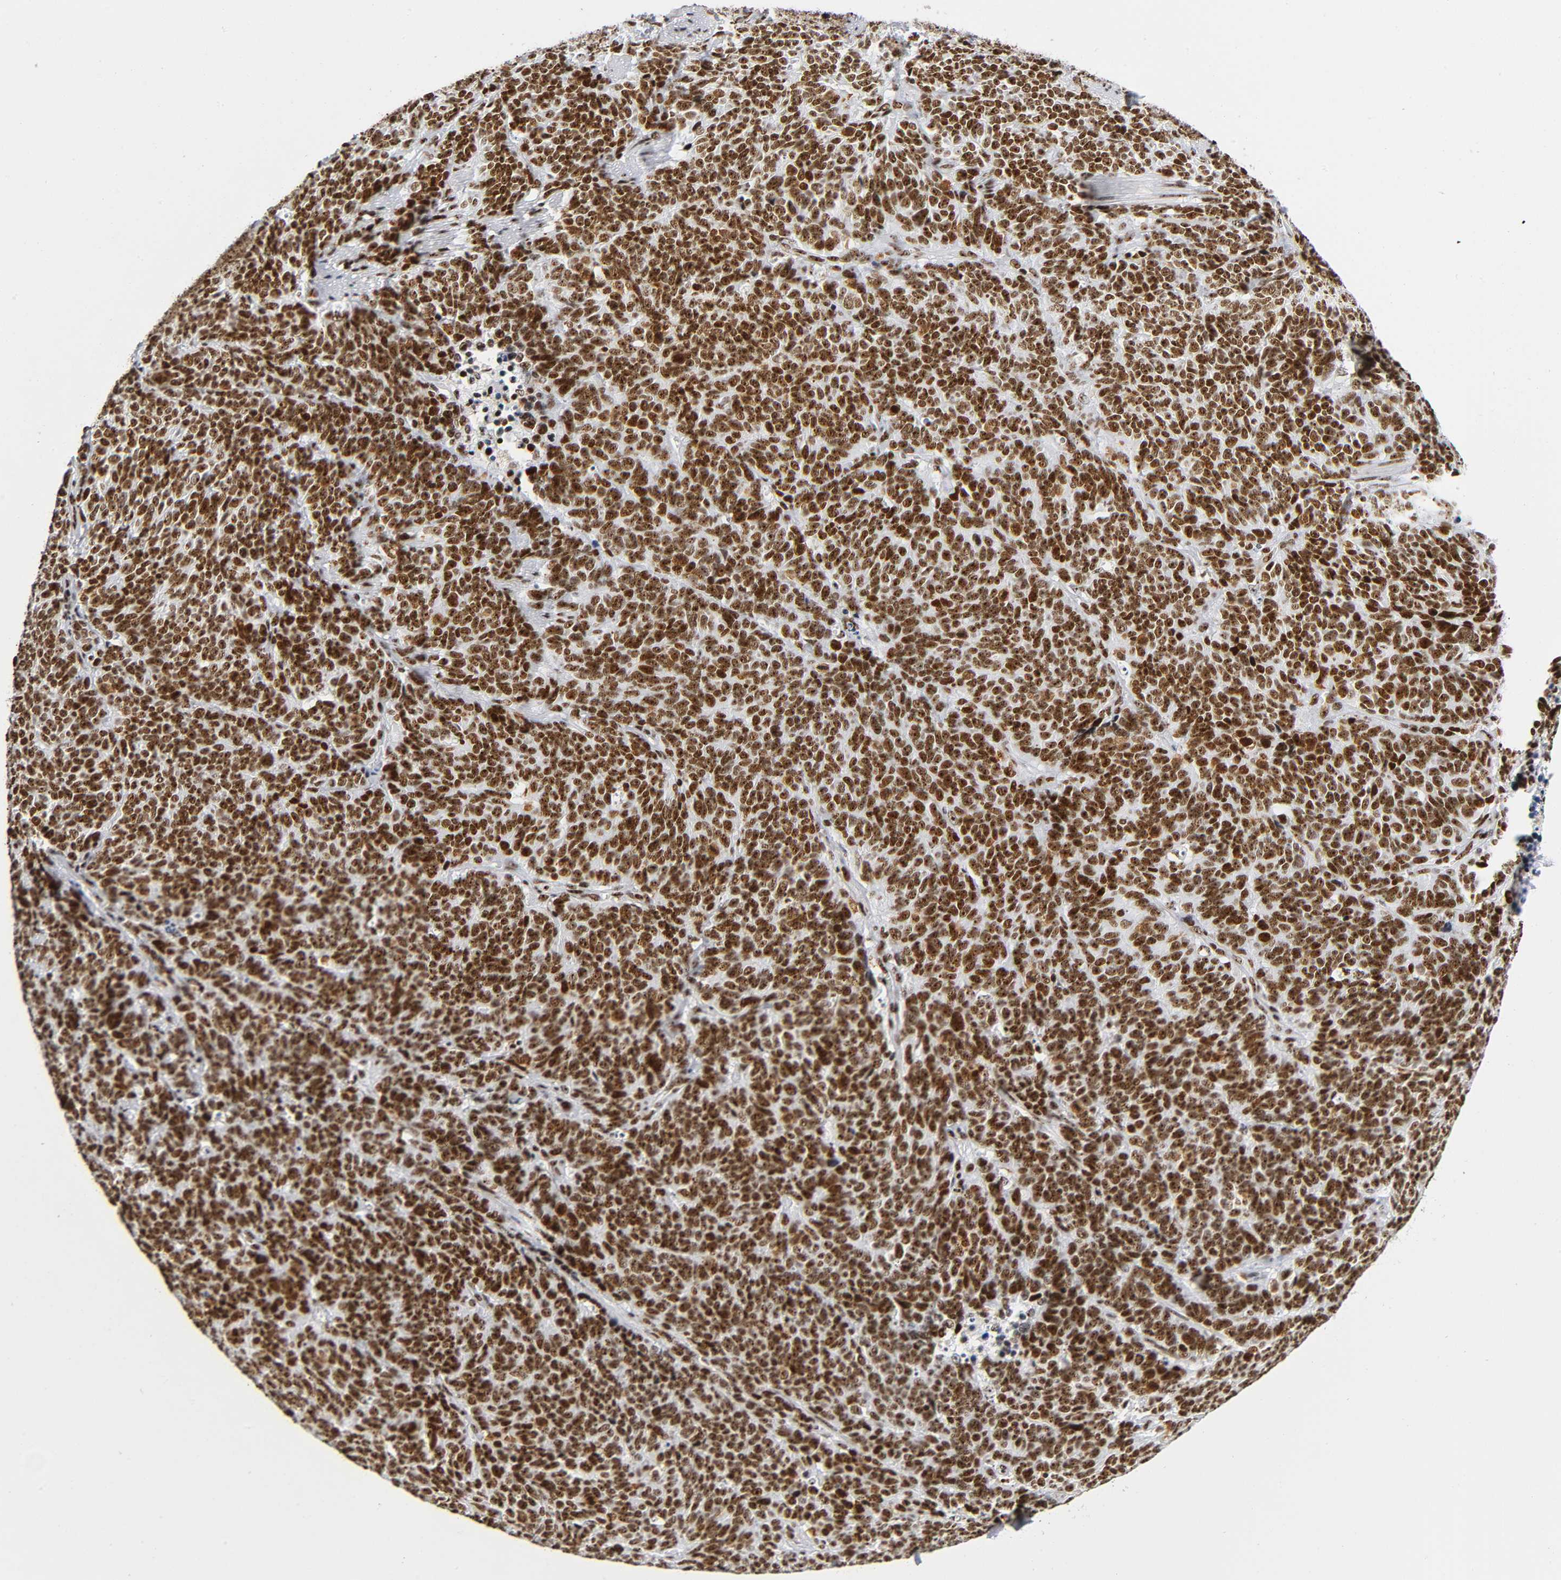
{"staining": {"intensity": "strong", "quantity": ">75%", "location": "nuclear"}, "tissue": "lung cancer", "cell_type": "Tumor cells", "image_type": "cancer", "snomed": [{"axis": "morphology", "description": "Neoplasm, malignant, NOS"}, {"axis": "topography", "description": "Lung"}], "caption": "Strong nuclear expression is appreciated in approximately >75% of tumor cells in neoplasm (malignant) (lung).", "gene": "UBTF", "patient": {"sex": "female", "age": 58}}